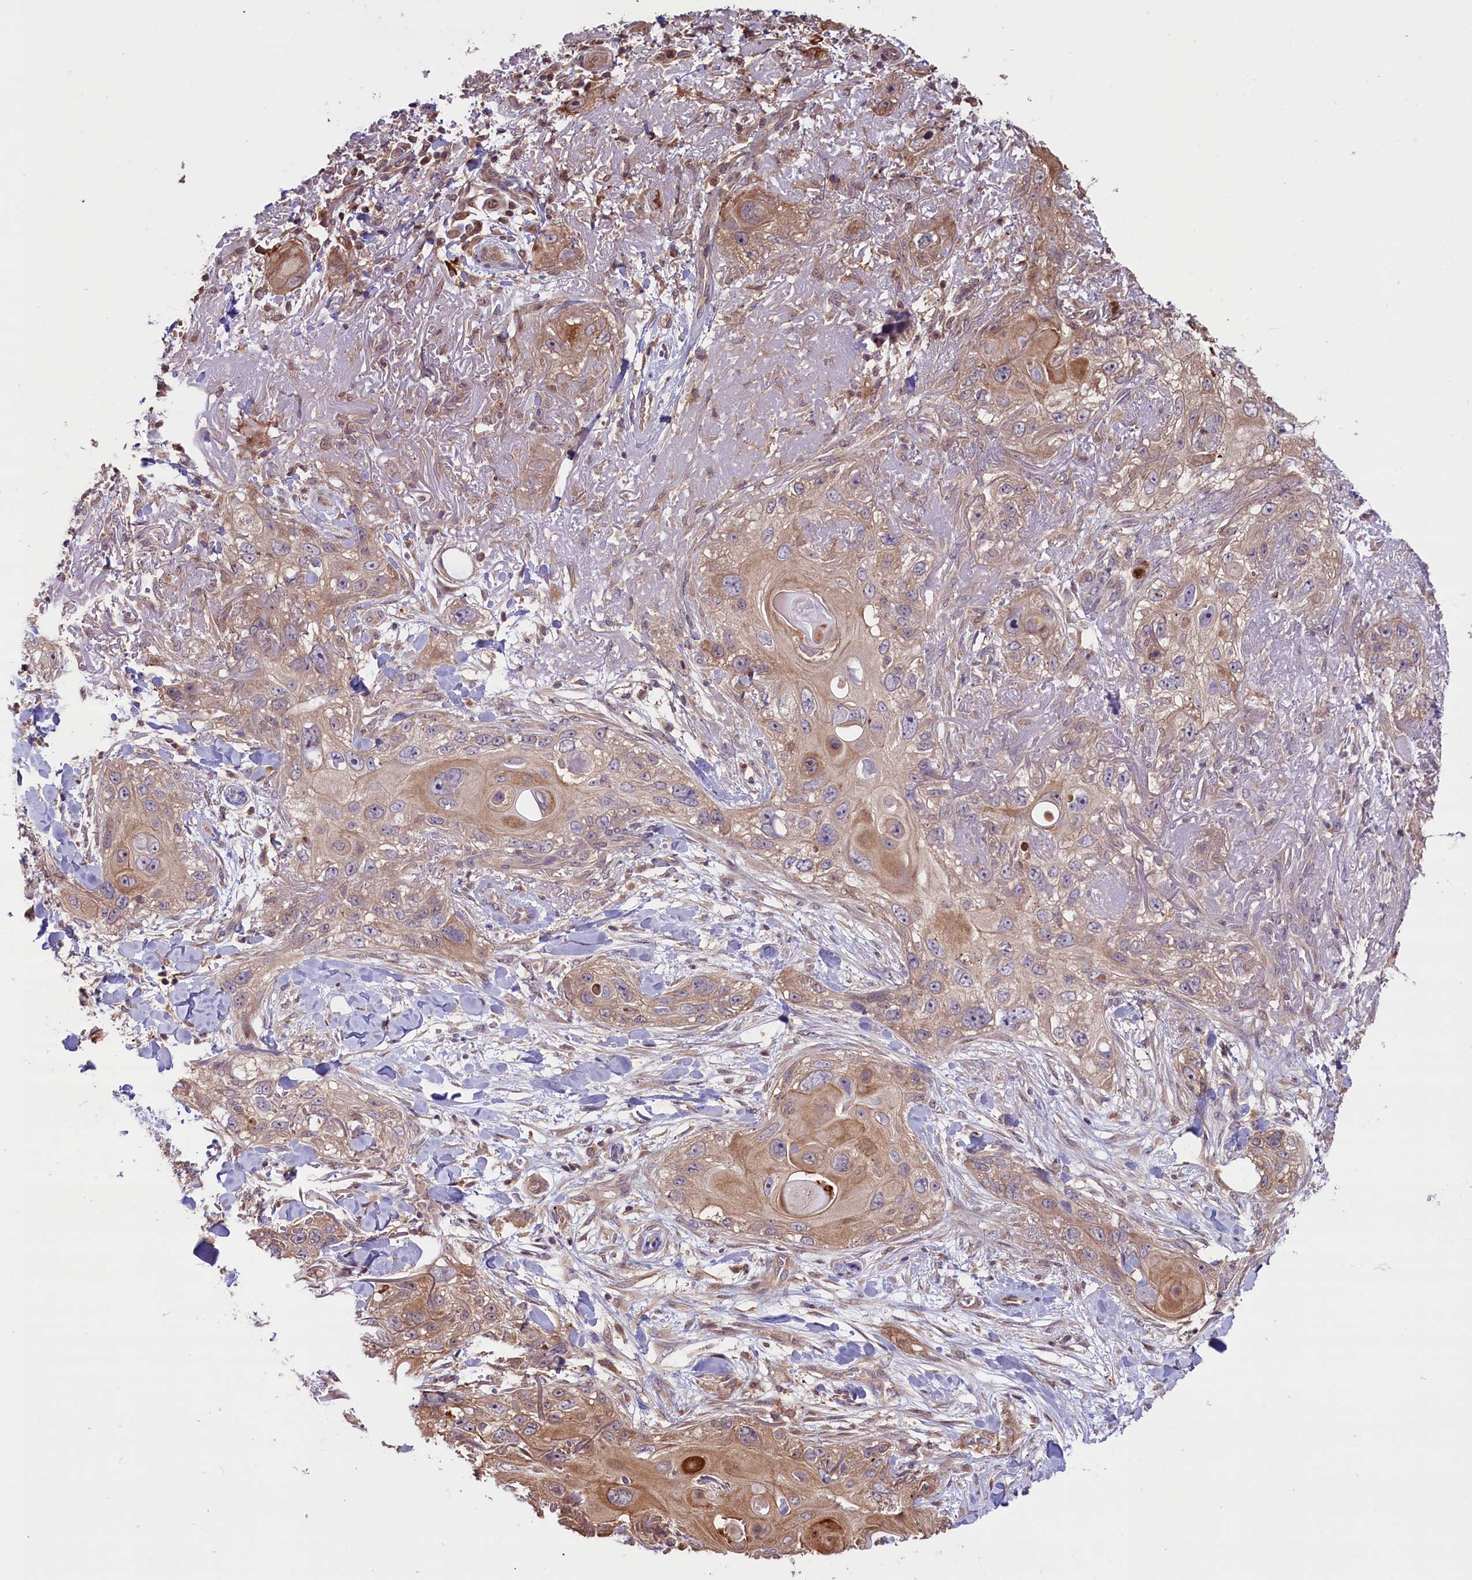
{"staining": {"intensity": "moderate", "quantity": "<25%", "location": "cytoplasmic/membranous"}, "tissue": "skin cancer", "cell_type": "Tumor cells", "image_type": "cancer", "snomed": [{"axis": "morphology", "description": "Normal tissue, NOS"}, {"axis": "morphology", "description": "Squamous cell carcinoma, NOS"}, {"axis": "topography", "description": "Skin"}], "caption": "Tumor cells display low levels of moderate cytoplasmic/membranous expression in approximately <25% of cells in human skin squamous cell carcinoma.", "gene": "RIC8A", "patient": {"sex": "male", "age": 72}}